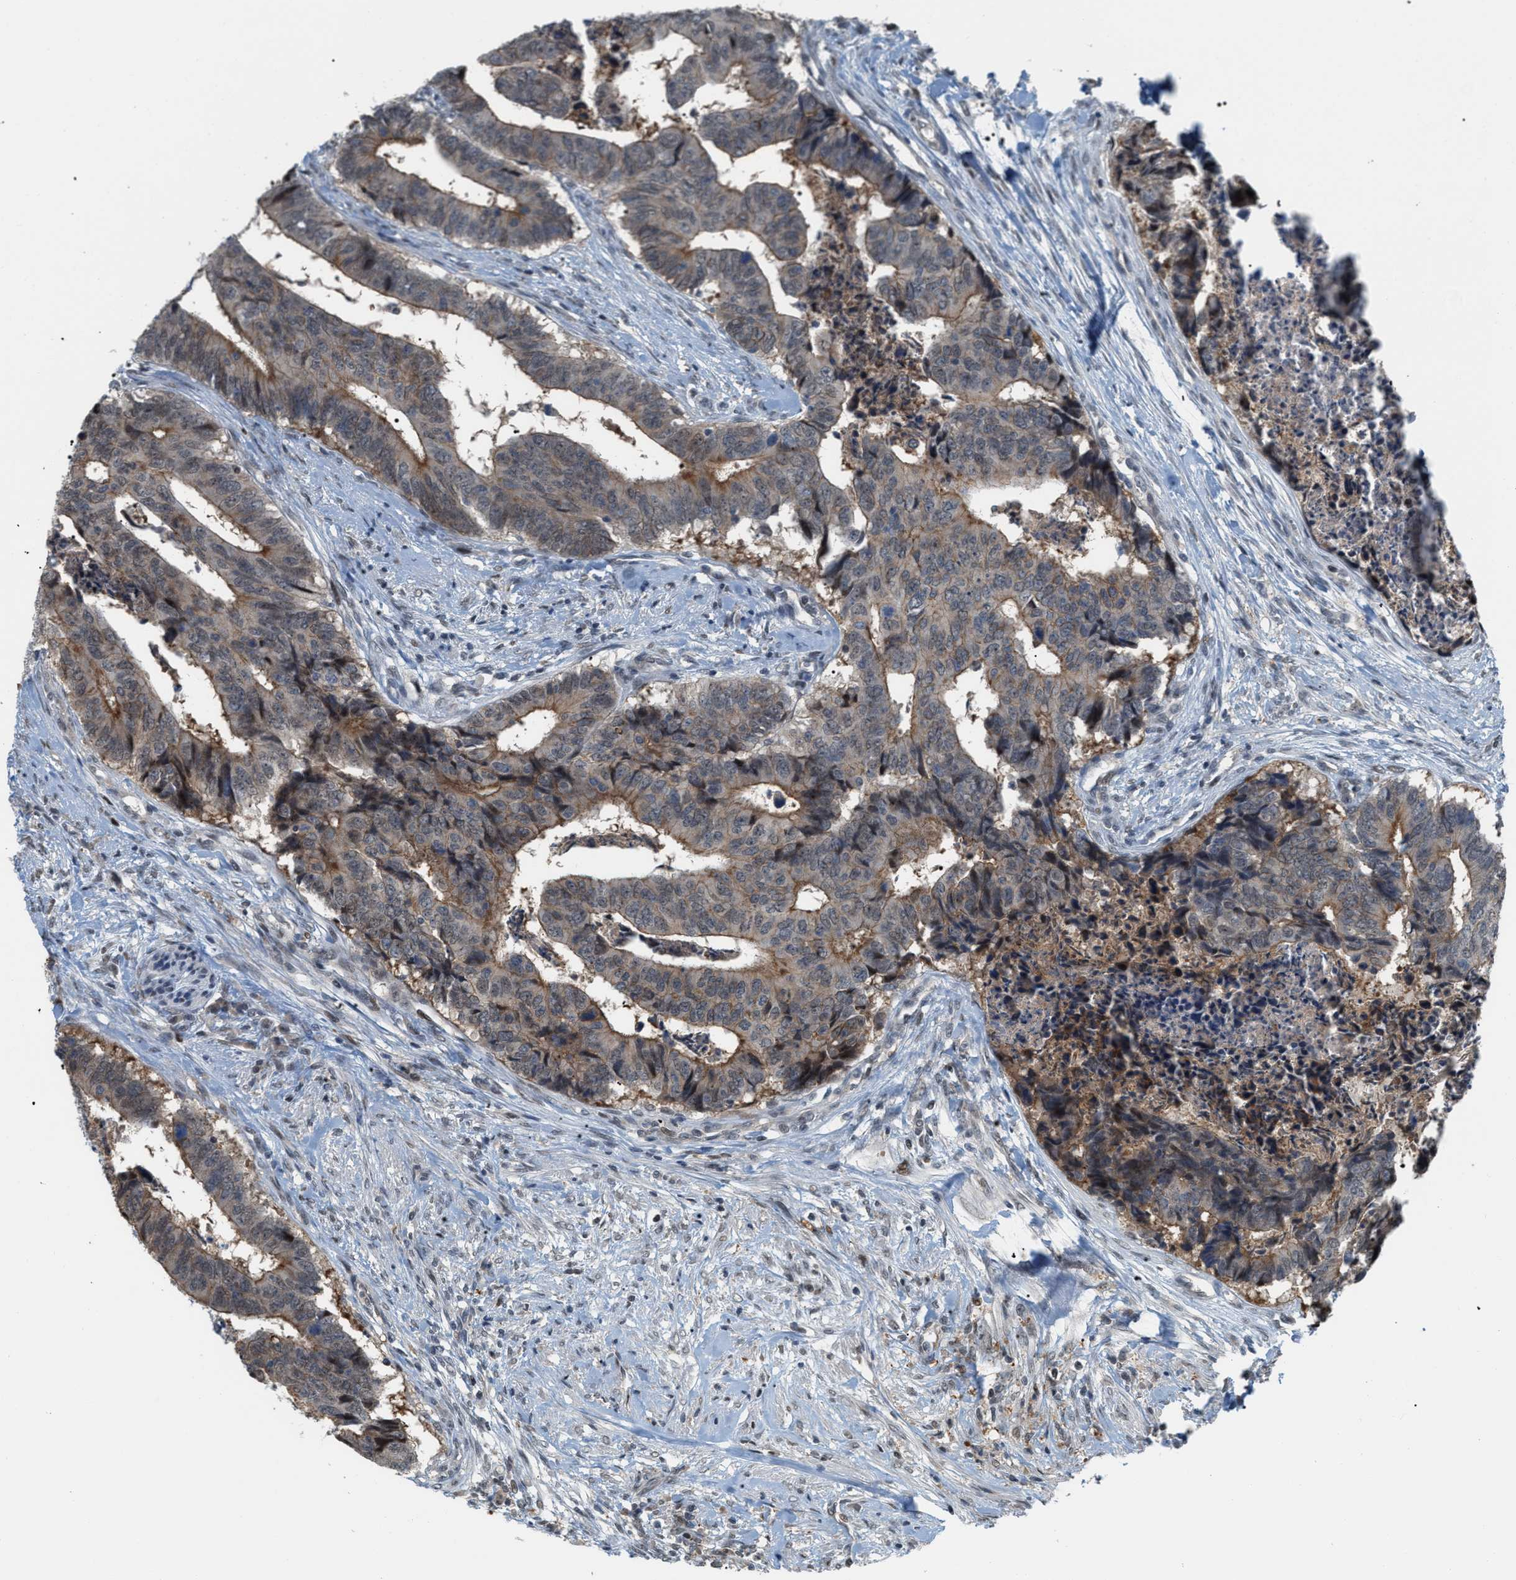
{"staining": {"intensity": "moderate", "quantity": "<25%", "location": "cytoplasmic/membranous"}, "tissue": "colorectal cancer", "cell_type": "Tumor cells", "image_type": "cancer", "snomed": [{"axis": "morphology", "description": "Adenocarcinoma, NOS"}, {"axis": "topography", "description": "Rectum"}], "caption": "Human colorectal cancer stained with a protein marker displays moderate staining in tumor cells.", "gene": "RFFL", "patient": {"sex": "male", "age": 84}}